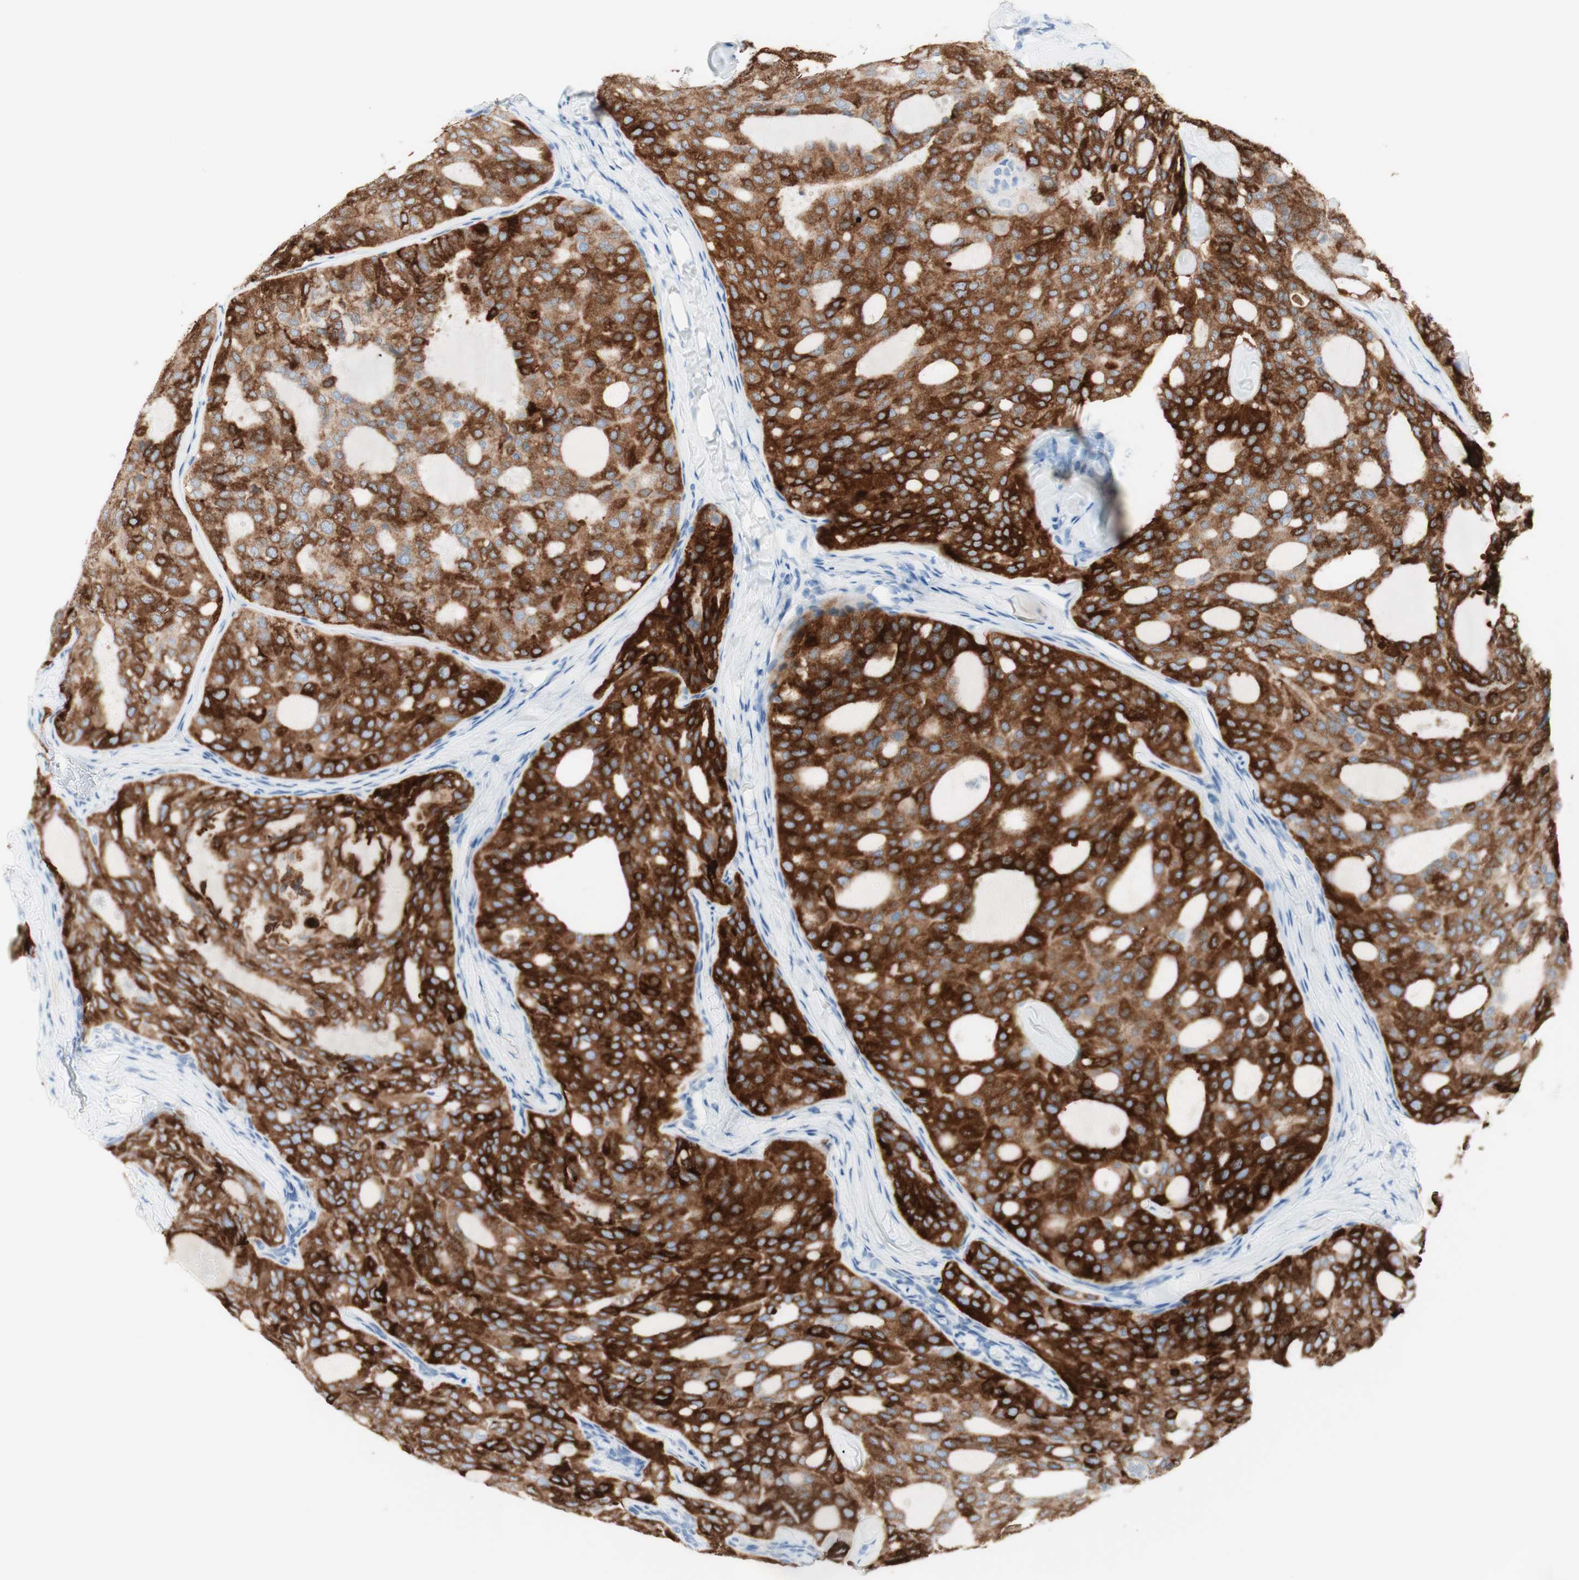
{"staining": {"intensity": "strong", "quantity": ">75%", "location": "cytoplasmic/membranous"}, "tissue": "thyroid cancer", "cell_type": "Tumor cells", "image_type": "cancer", "snomed": [{"axis": "morphology", "description": "Follicular adenoma carcinoma, NOS"}, {"axis": "topography", "description": "Thyroid gland"}], "caption": "This is an image of immunohistochemistry (IHC) staining of thyroid follicular adenoma carcinoma, which shows strong expression in the cytoplasmic/membranous of tumor cells.", "gene": "TPO", "patient": {"sex": "male", "age": 75}}